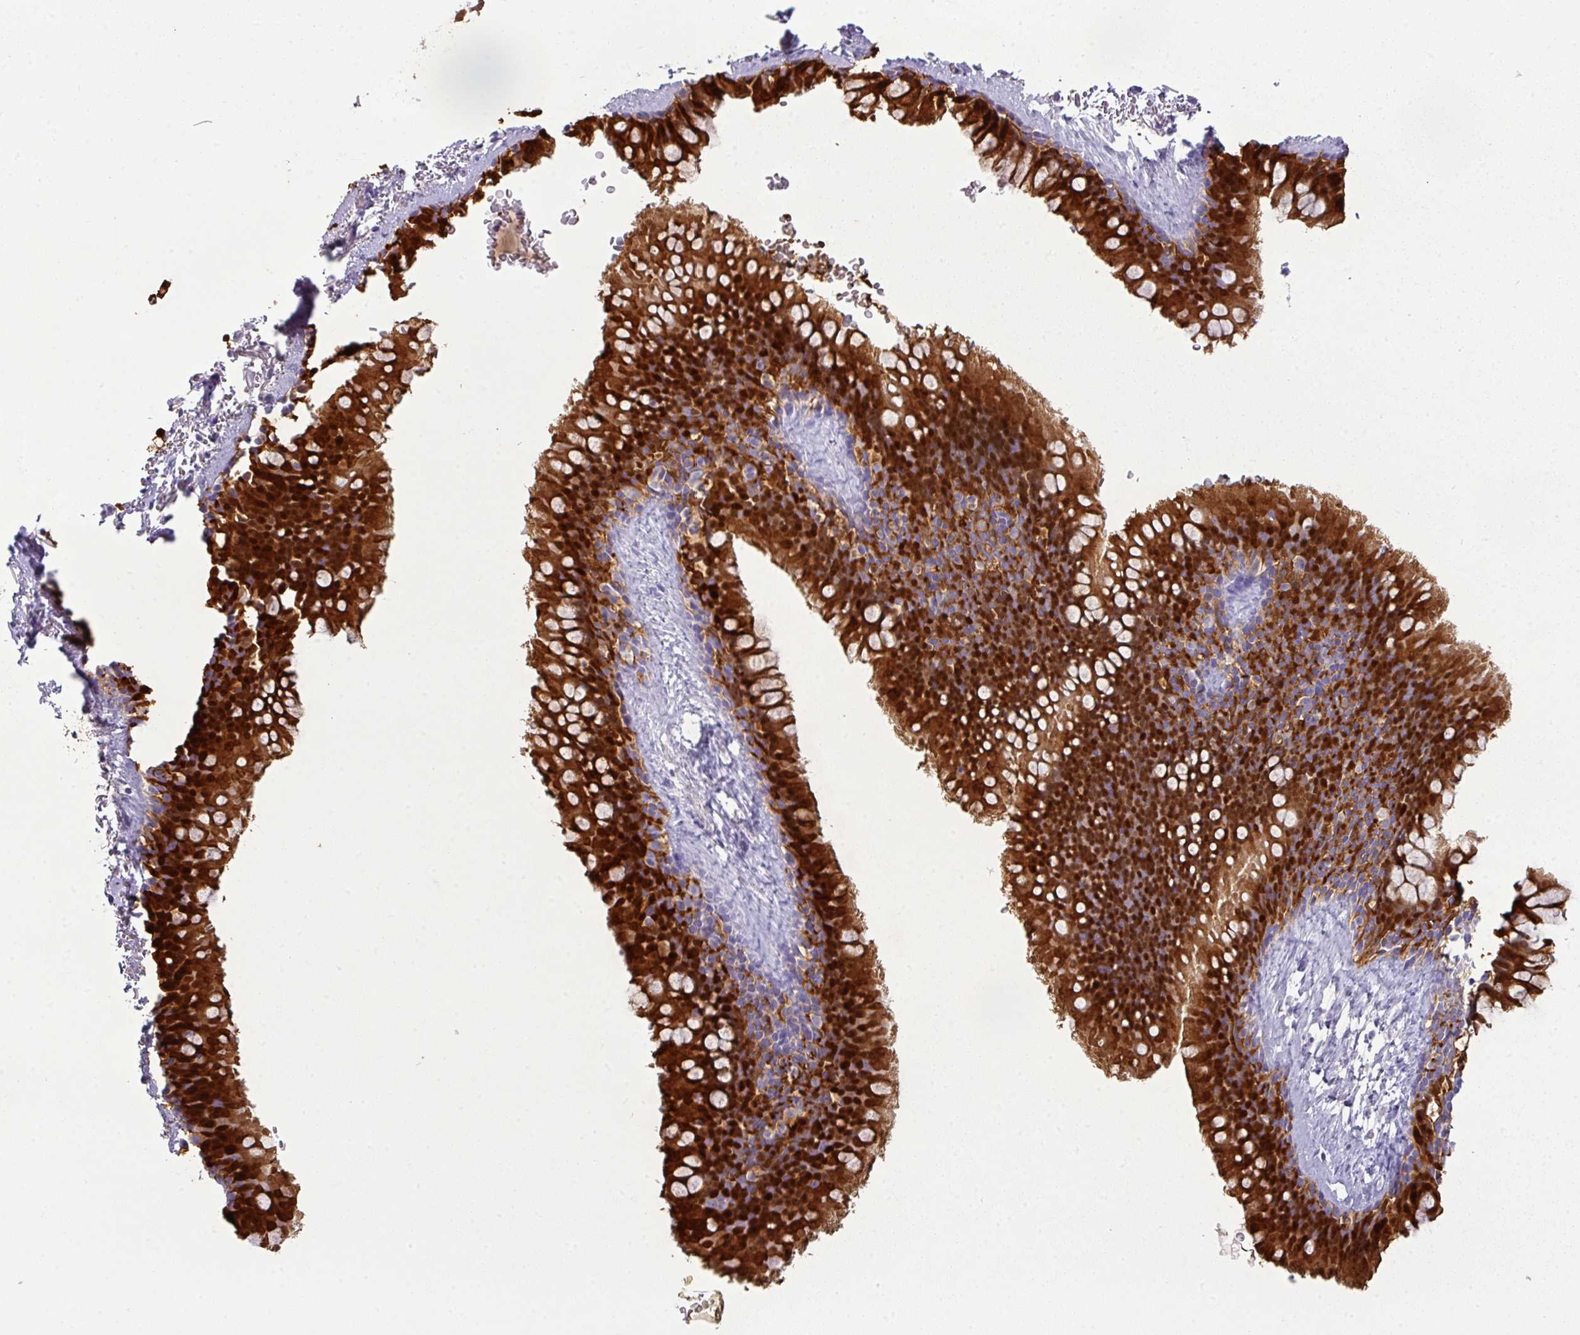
{"staining": {"intensity": "strong", "quantity": ">75%", "location": "cytoplasmic/membranous"}, "tissue": "bronchus", "cell_type": "Respiratory epithelial cells", "image_type": "normal", "snomed": [{"axis": "morphology", "description": "Normal tissue, NOS"}, {"axis": "topography", "description": "Bronchus"}], "caption": "Immunohistochemical staining of normal human bronchus reveals high levels of strong cytoplasmic/membranous expression in about >75% of respiratory epithelial cells.", "gene": "GSTA1", "patient": {"sex": "male", "age": 67}}